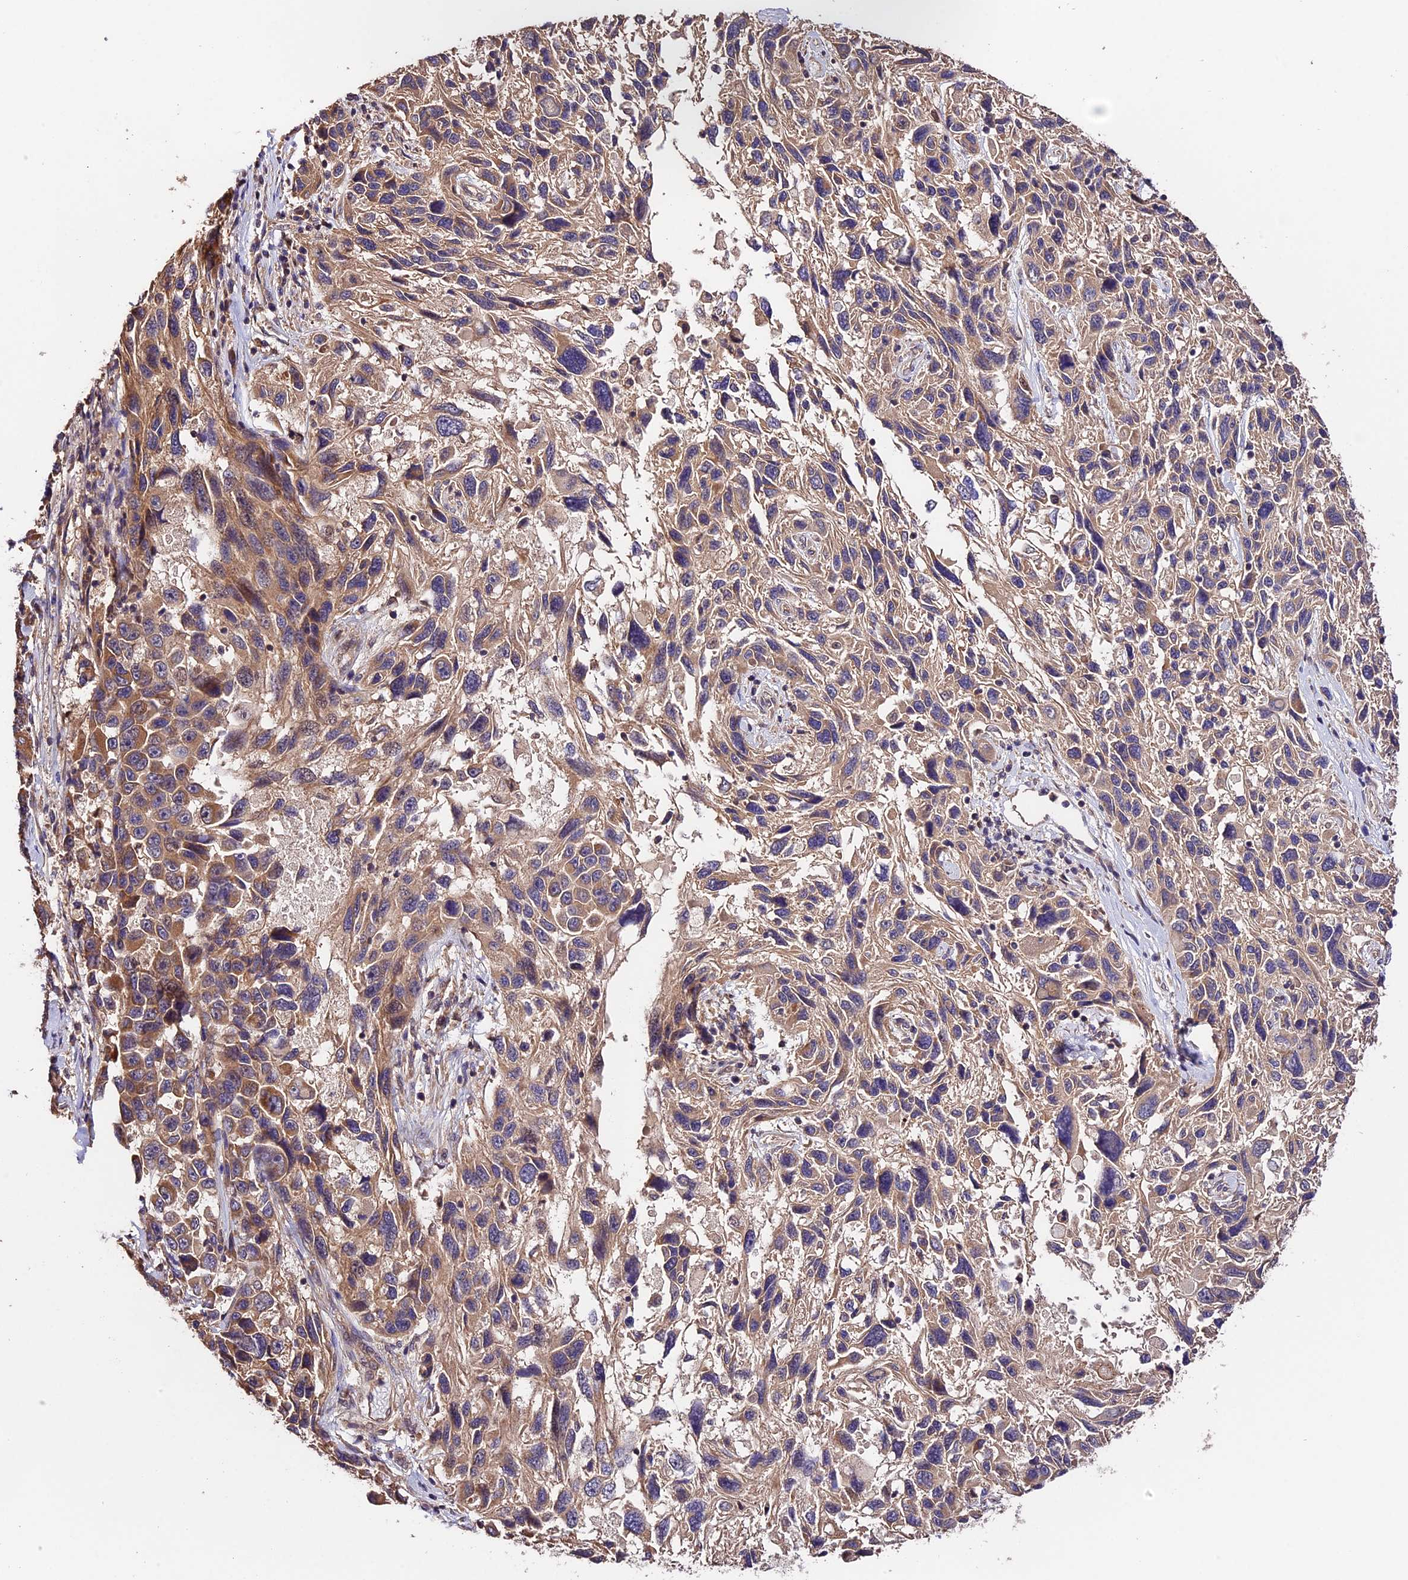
{"staining": {"intensity": "moderate", "quantity": "<25%", "location": "cytoplasmic/membranous"}, "tissue": "melanoma", "cell_type": "Tumor cells", "image_type": "cancer", "snomed": [{"axis": "morphology", "description": "Malignant melanoma, NOS"}, {"axis": "topography", "description": "Skin"}], "caption": "The micrograph shows immunohistochemical staining of melanoma. There is moderate cytoplasmic/membranous expression is seen in about <25% of tumor cells. (DAB (3,3'-diaminobenzidine) IHC with brightfield microscopy, high magnification).", "gene": "CES3", "patient": {"sex": "male", "age": 53}}